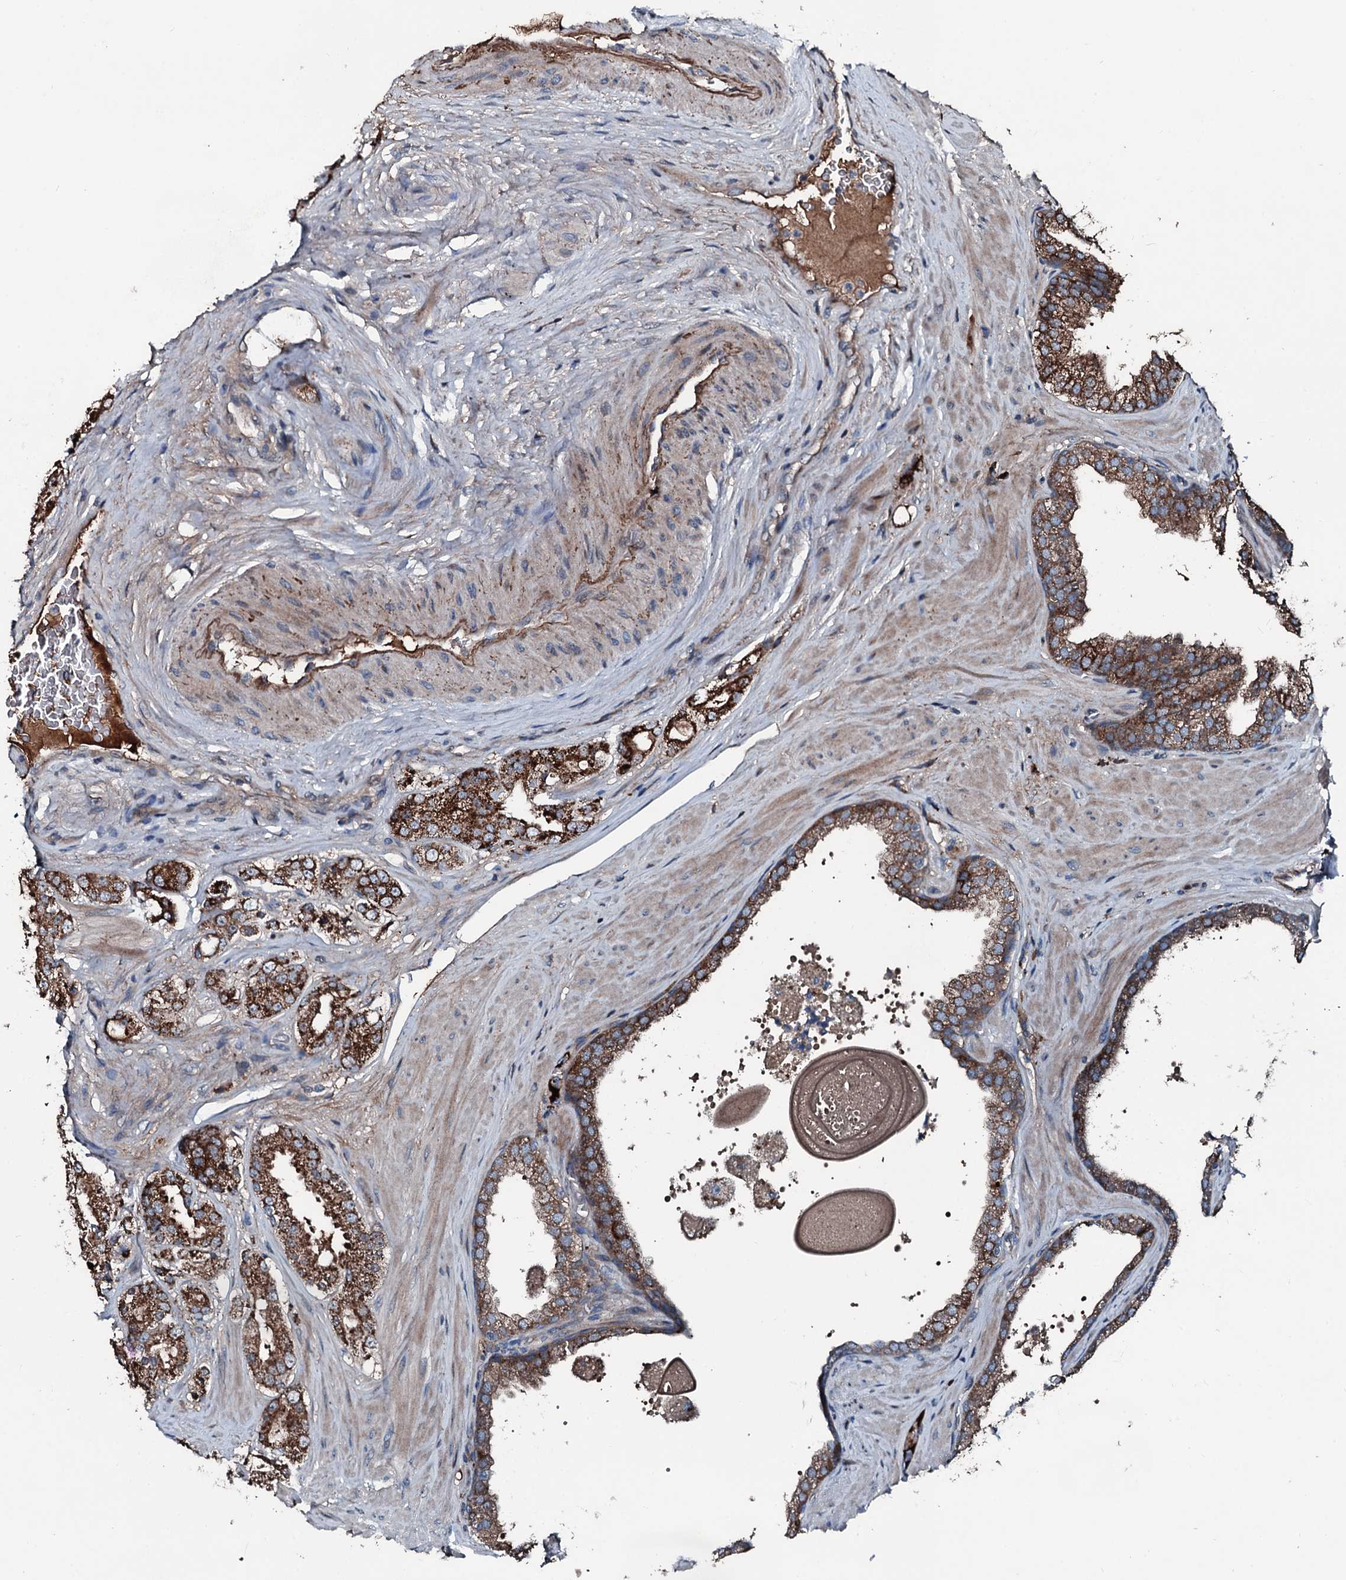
{"staining": {"intensity": "strong", "quantity": ">75%", "location": "cytoplasmic/membranous"}, "tissue": "prostate cancer", "cell_type": "Tumor cells", "image_type": "cancer", "snomed": [{"axis": "morphology", "description": "Adenocarcinoma, High grade"}, {"axis": "topography", "description": "Prostate"}], "caption": "There is high levels of strong cytoplasmic/membranous expression in tumor cells of prostate cancer, as demonstrated by immunohistochemical staining (brown color).", "gene": "AARS1", "patient": {"sex": "male", "age": 65}}